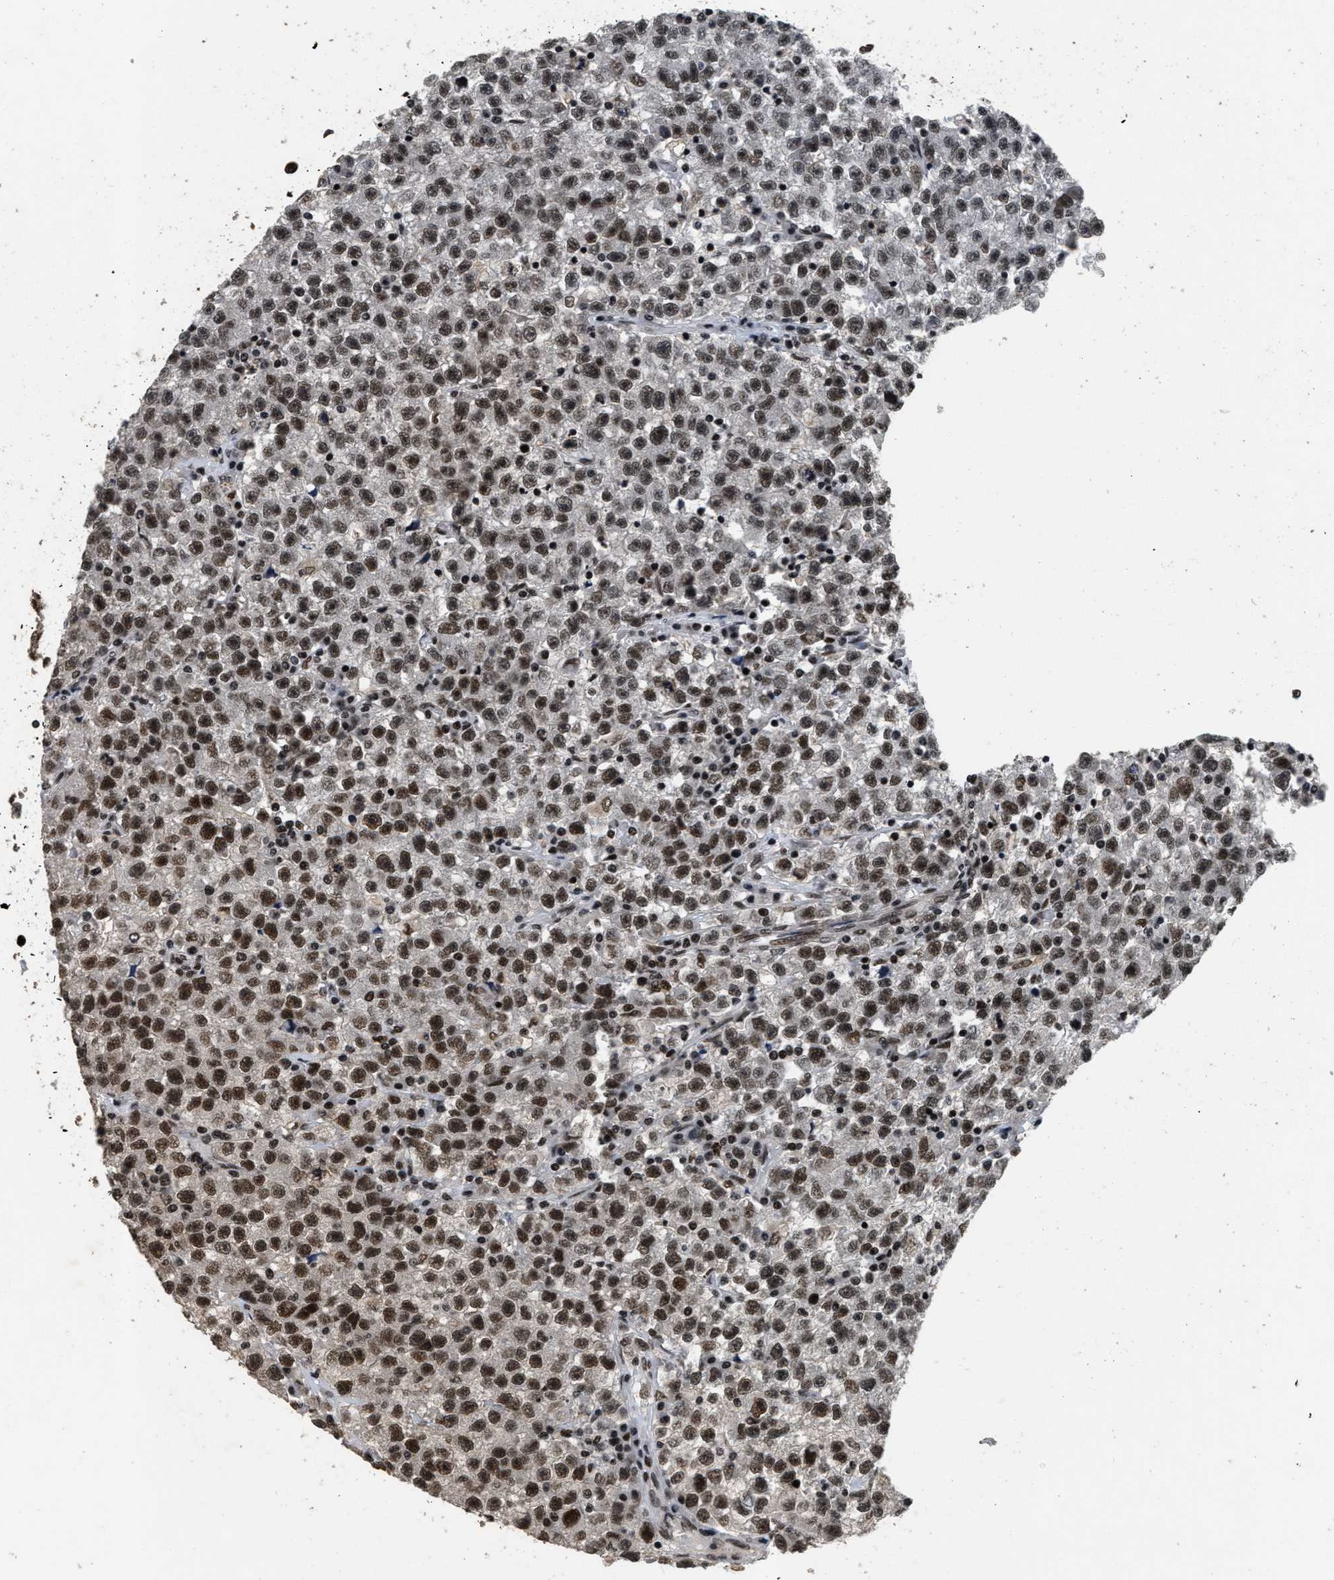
{"staining": {"intensity": "strong", "quantity": ">75%", "location": "nuclear"}, "tissue": "testis cancer", "cell_type": "Tumor cells", "image_type": "cancer", "snomed": [{"axis": "morphology", "description": "Seminoma, NOS"}, {"axis": "topography", "description": "Testis"}], "caption": "Tumor cells display high levels of strong nuclear staining in about >75% of cells in human testis cancer.", "gene": "SMARCB1", "patient": {"sex": "male", "age": 22}}